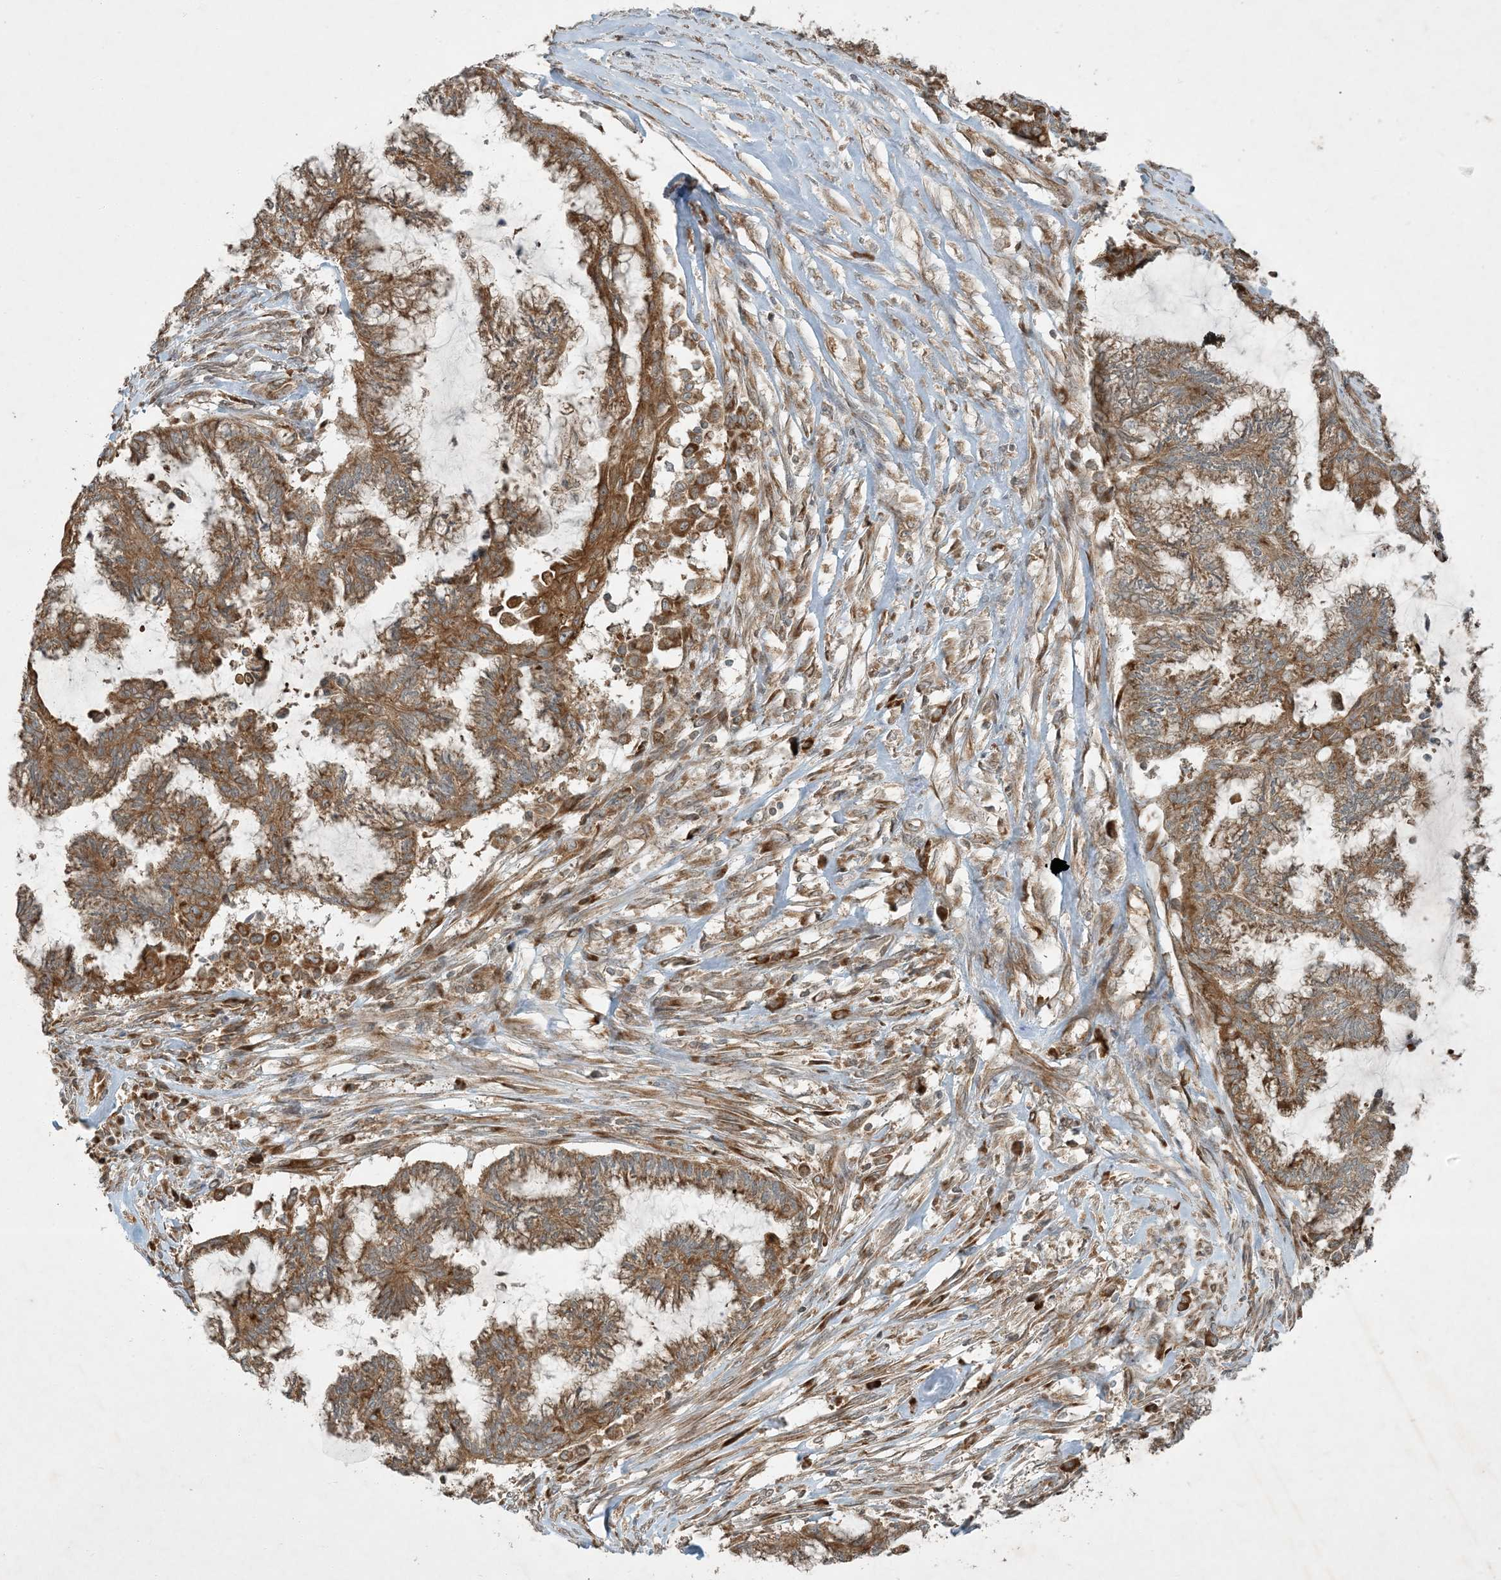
{"staining": {"intensity": "moderate", "quantity": ">75%", "location": "cytoplasmic/membranous"}, "tissue": "endometrial cancer", "cell_type": "Tumor cells", "image_type": "cancer", "snomed": [{"axis": "morphology", "description": "Adenocarcinoma, NOS"}, {"axis": "topography", "description": "Endometrium"}], "caption": "Adenocarcinoma (endometrial) stained with IHC exhibits moderate cytoplasmic/membranous staining in approximately >75% of tumor cells. The protein of interest is shown in brown color, while the nuclei are stained blue.", "gene": "COMMD8", "patient": {"sex": "female", "age": 86}}